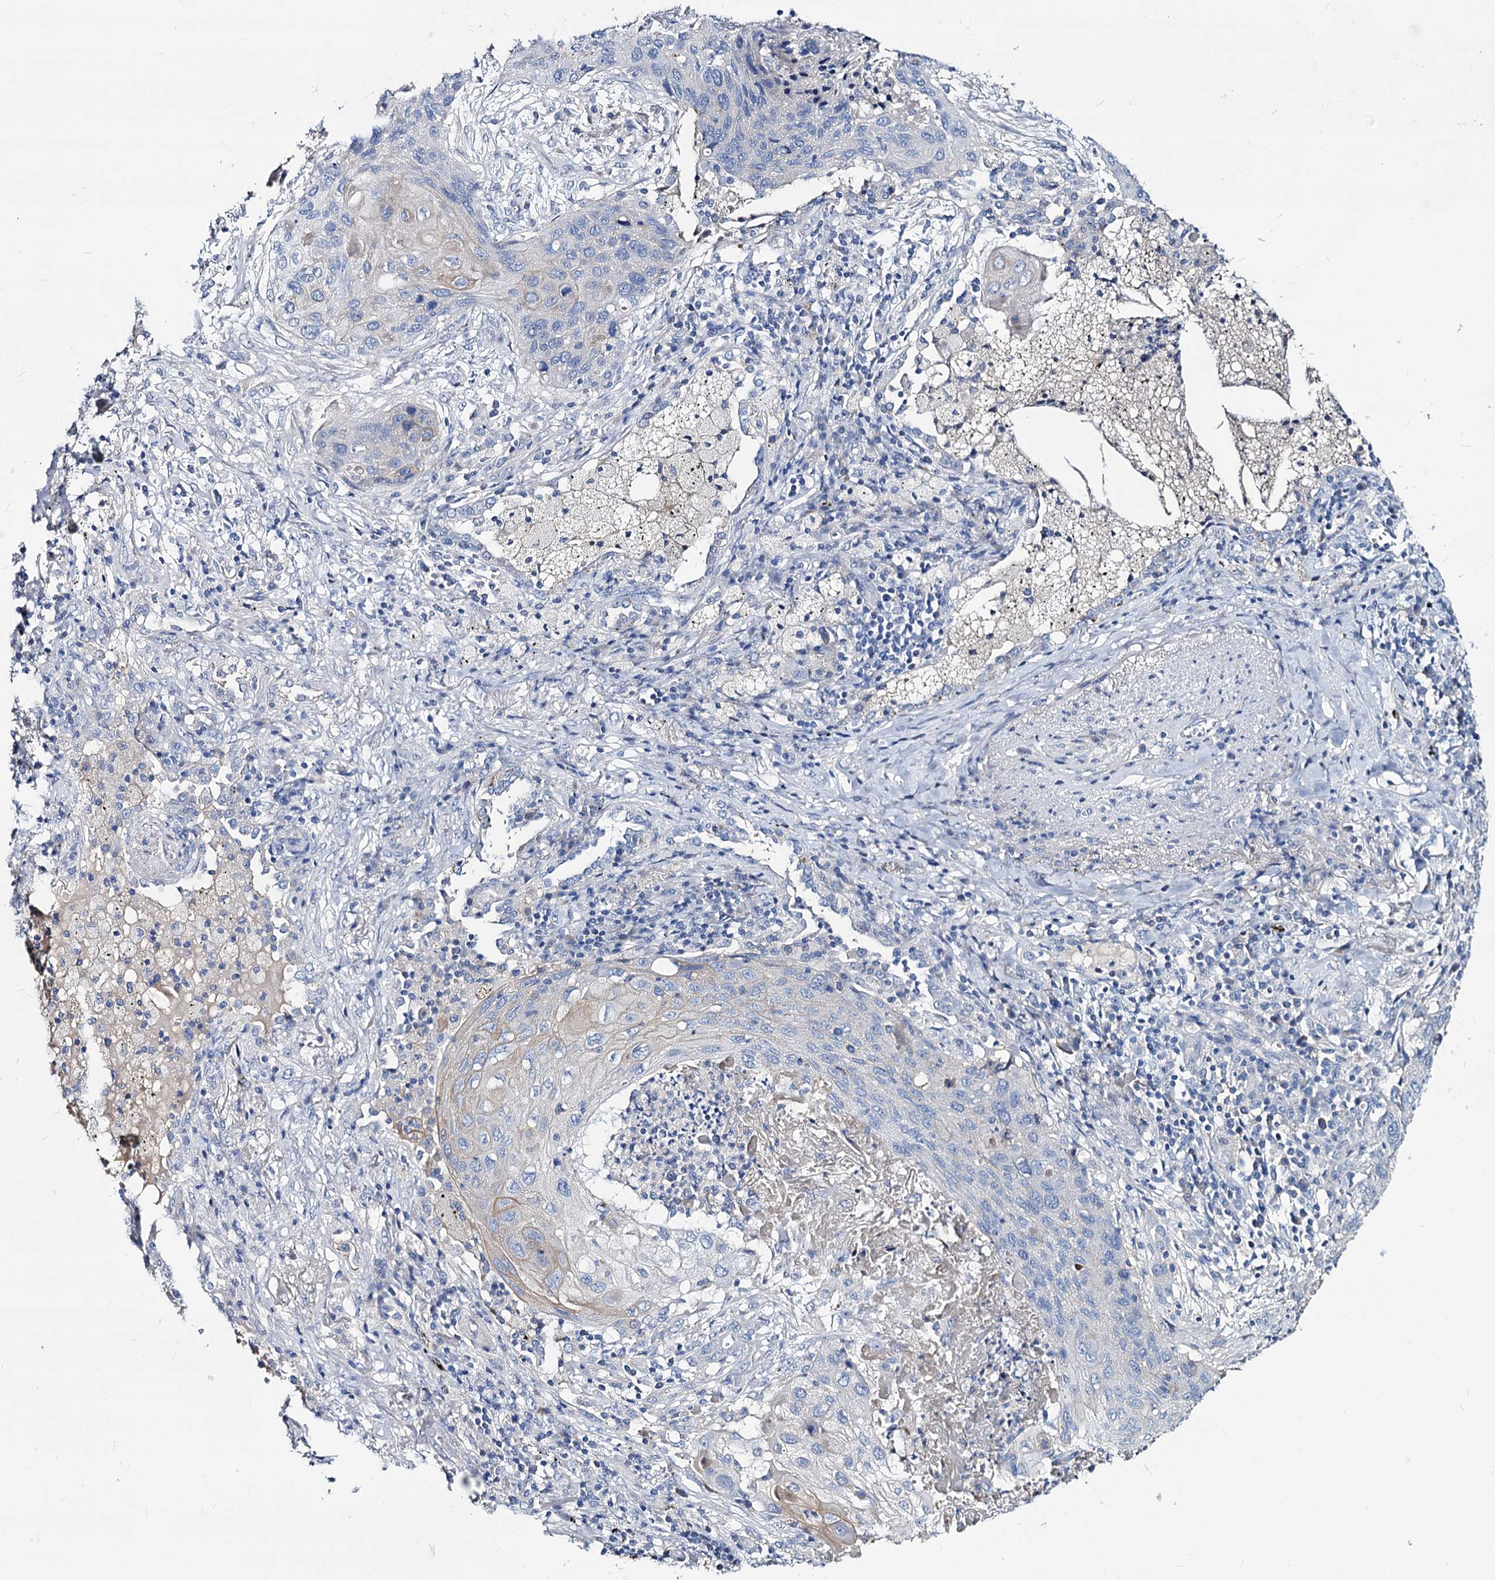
{"staining": {"intensity": "negative", "quantity": "none", "location": "none"}, "tissue": "lung cancer", "cell_type": "Tumor cells", "image_type": "cancer", "snomed": [{"axis": "morphology", "description": "Squamous cell carcinoma, NOS"}, {"axis": "topography", "description": "Lung"}], "caption": "The immunohistochemistry (IHC) image has no significant positivity in tumor cells of lung cancer tissue.", "gene": "DYDC2", "patient": {"sex": "female", "age": 63}}